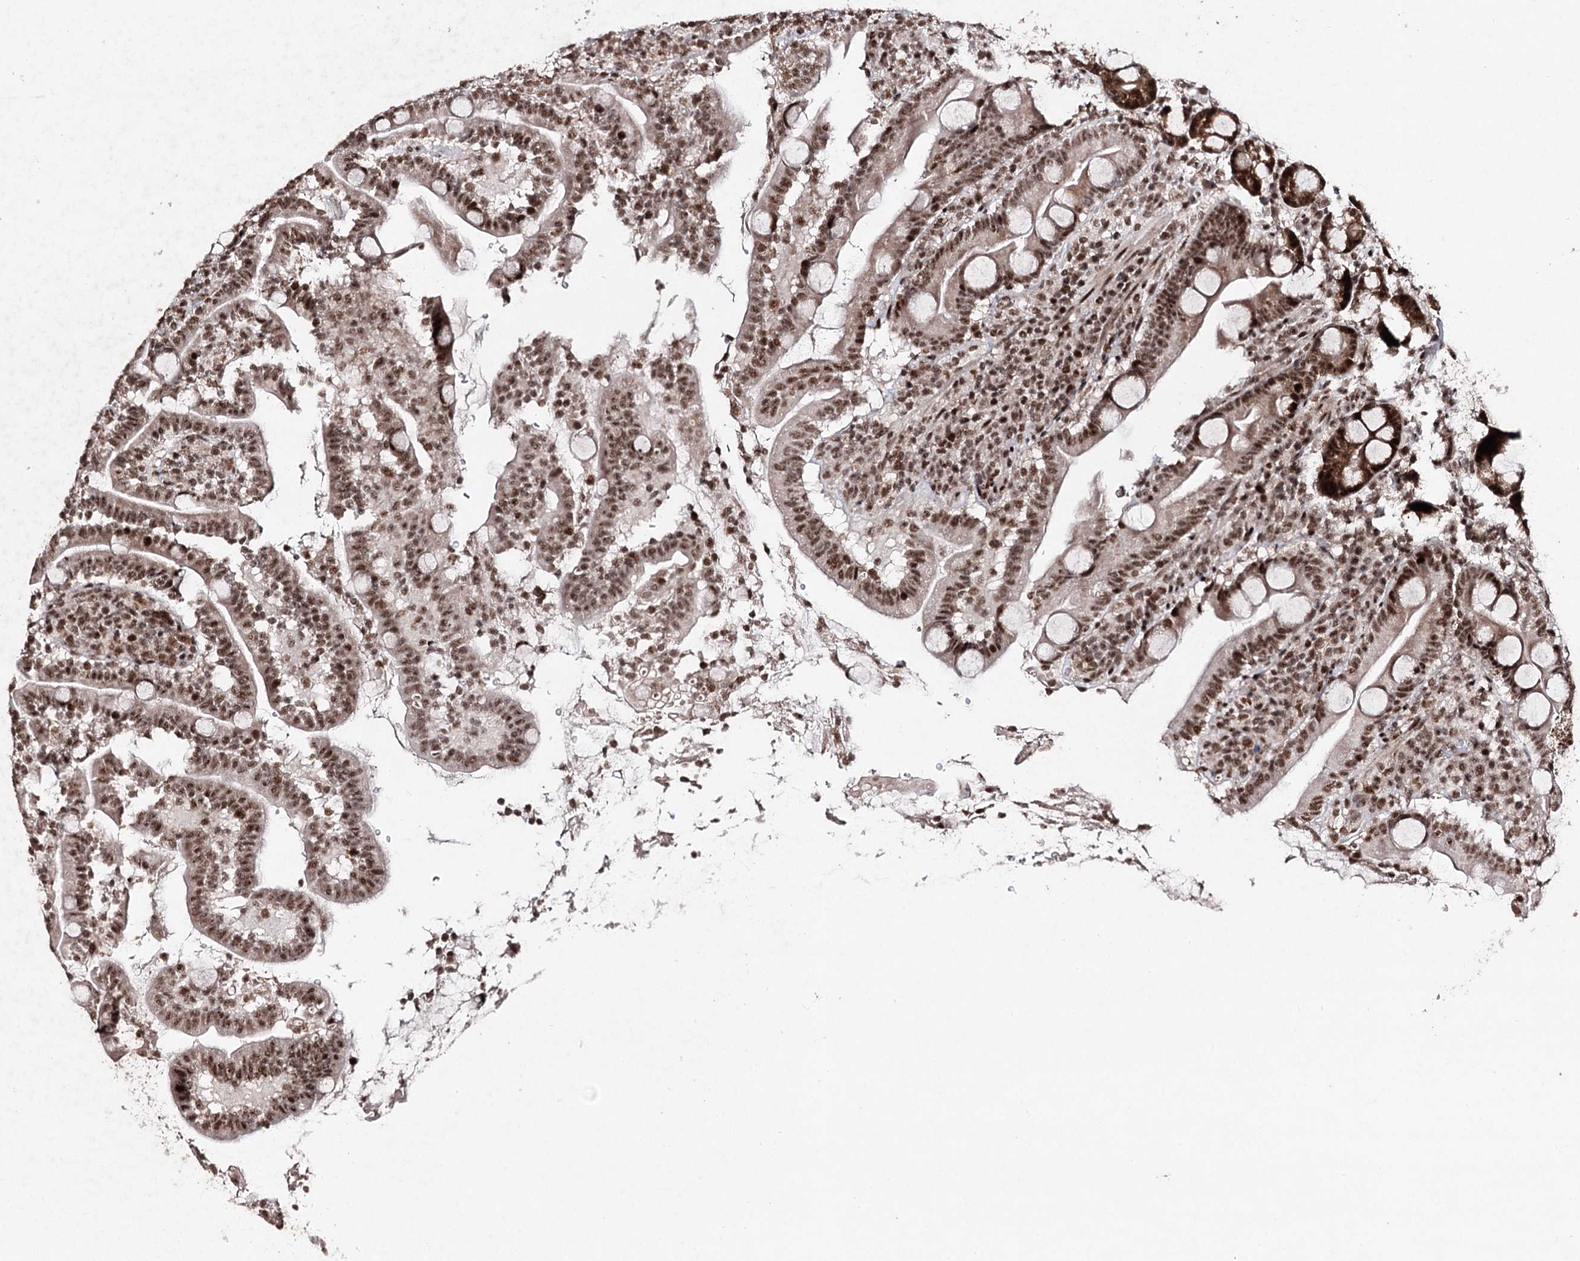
{"staining": {"intensity": "strong", "quantity": ">75%", "location": "nuclear"}, "tissue": "duodenum", "cell_type": "Glandular cells", "image_type": "normal", "snomed": [{"axis": "morphology", "description": "Normal tissue, NOS"}, {"axis": "topography", "description": "Duodenum"}], "caption": "High-magnification brightfield microscopy of normal duodenum stained with DAB (3,3'-diaminobenzidine) (brown) and counterstained with hematoxylin (blue). glandular cells exhibit strong nuclear positivity is present in approximately>75% of cells. (brown staining indicates protein expression, while blue staining denotes nuclei).", "gene": "PDCD4", "patient": {"sex": "male", "age": 35}}